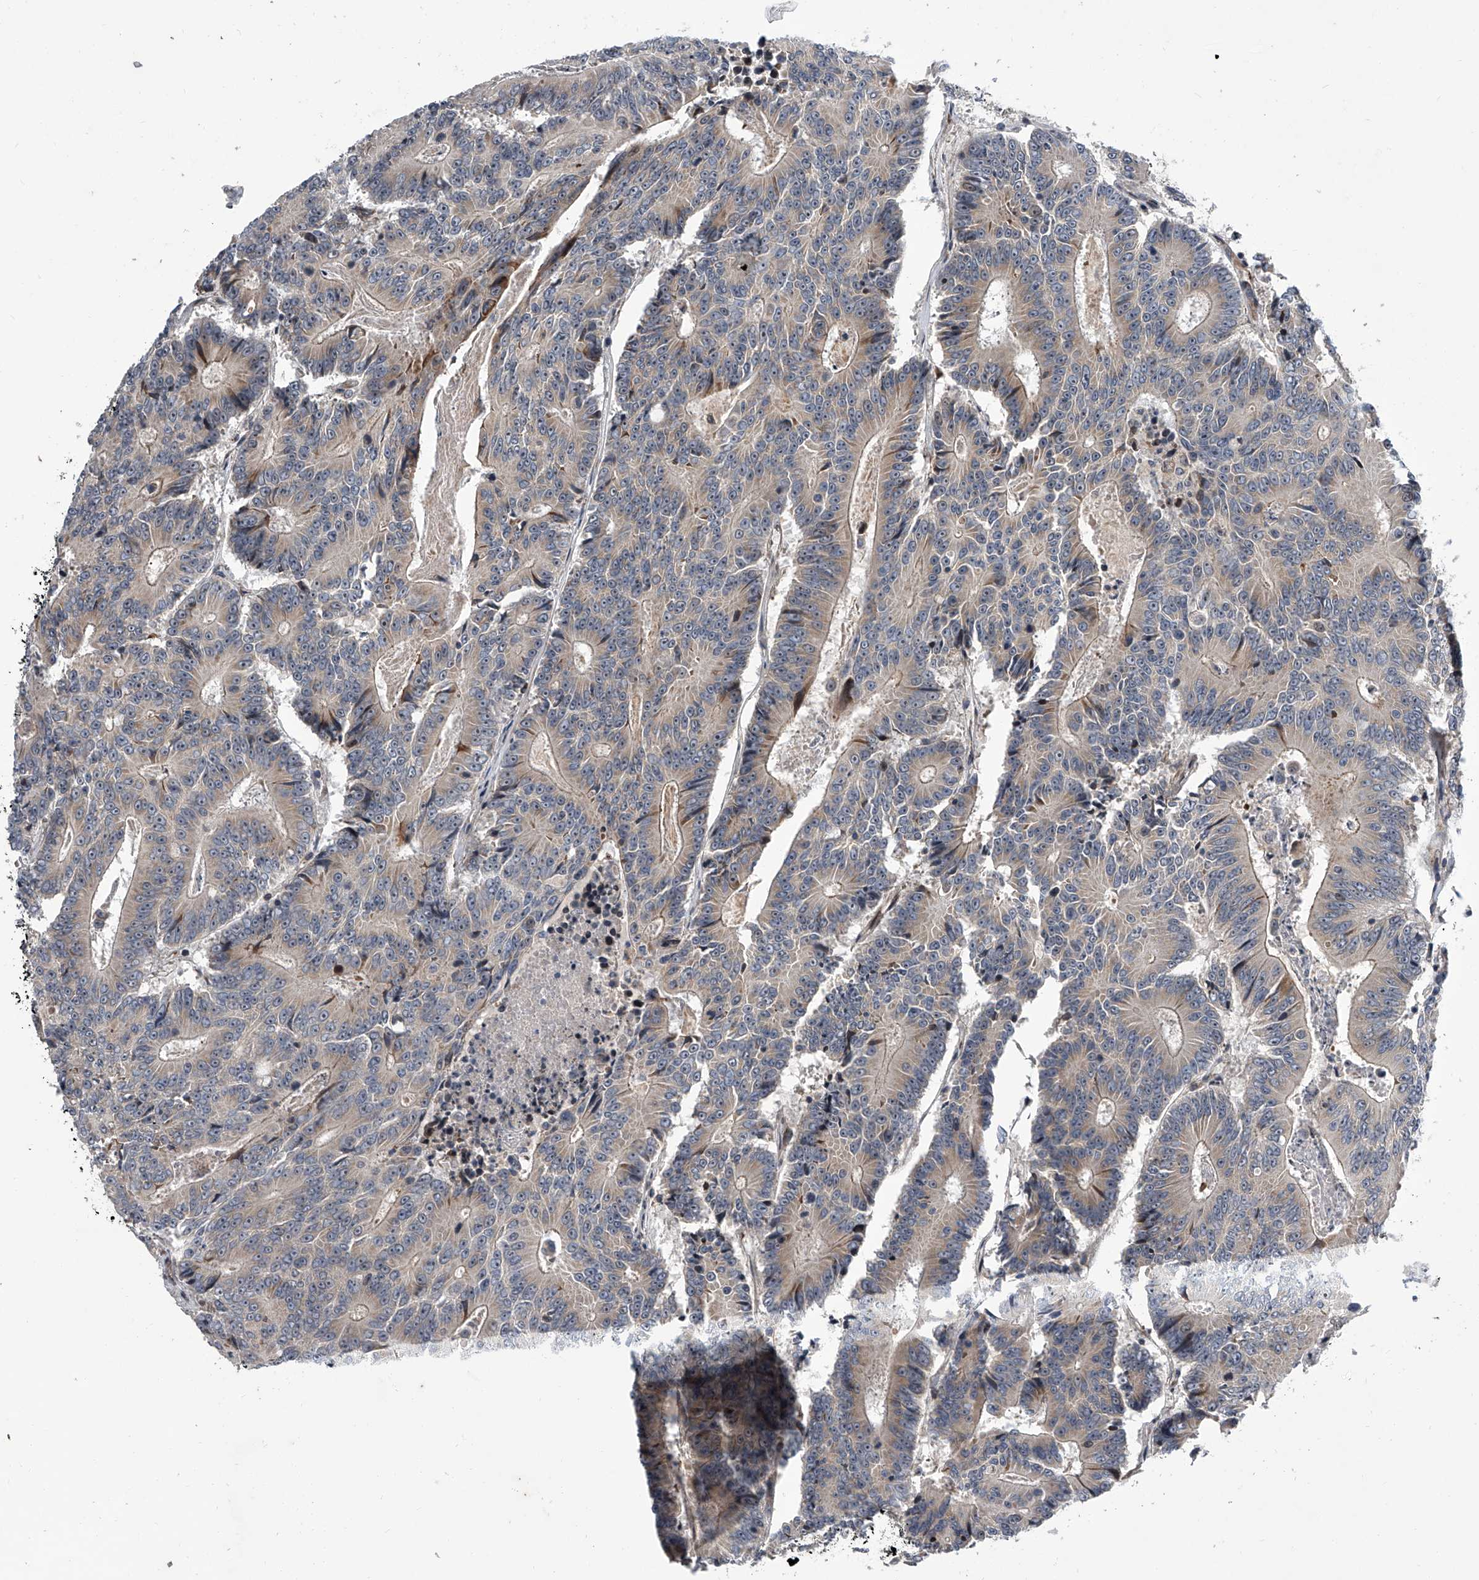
{"staining": {"intensity": "weak", "quantity": "<25%", "location": "cytoplasmic/membranous"}, "tissue": "colorectal cancer", "cell_type": "Tumor cells", "image_type": "cancer", "snomed": [{"axis": "morphology", "description": "Adenocarcinoma, NOS"}, {"axis": "topography", "description": "Colon"}], "caption": "IHC photomicrograph of neoplastic tissue: adenocarcinoma (colorectal) stained with DAB demonstrates no significant protein positivity in tumor cells. (Brightfield microscopy of DAB (3,3'-diaminobenzidine) immunohistochemistry at high magnification).", "gene": "DLGAP2", "patient": {"sex": "male", "age": 83}}